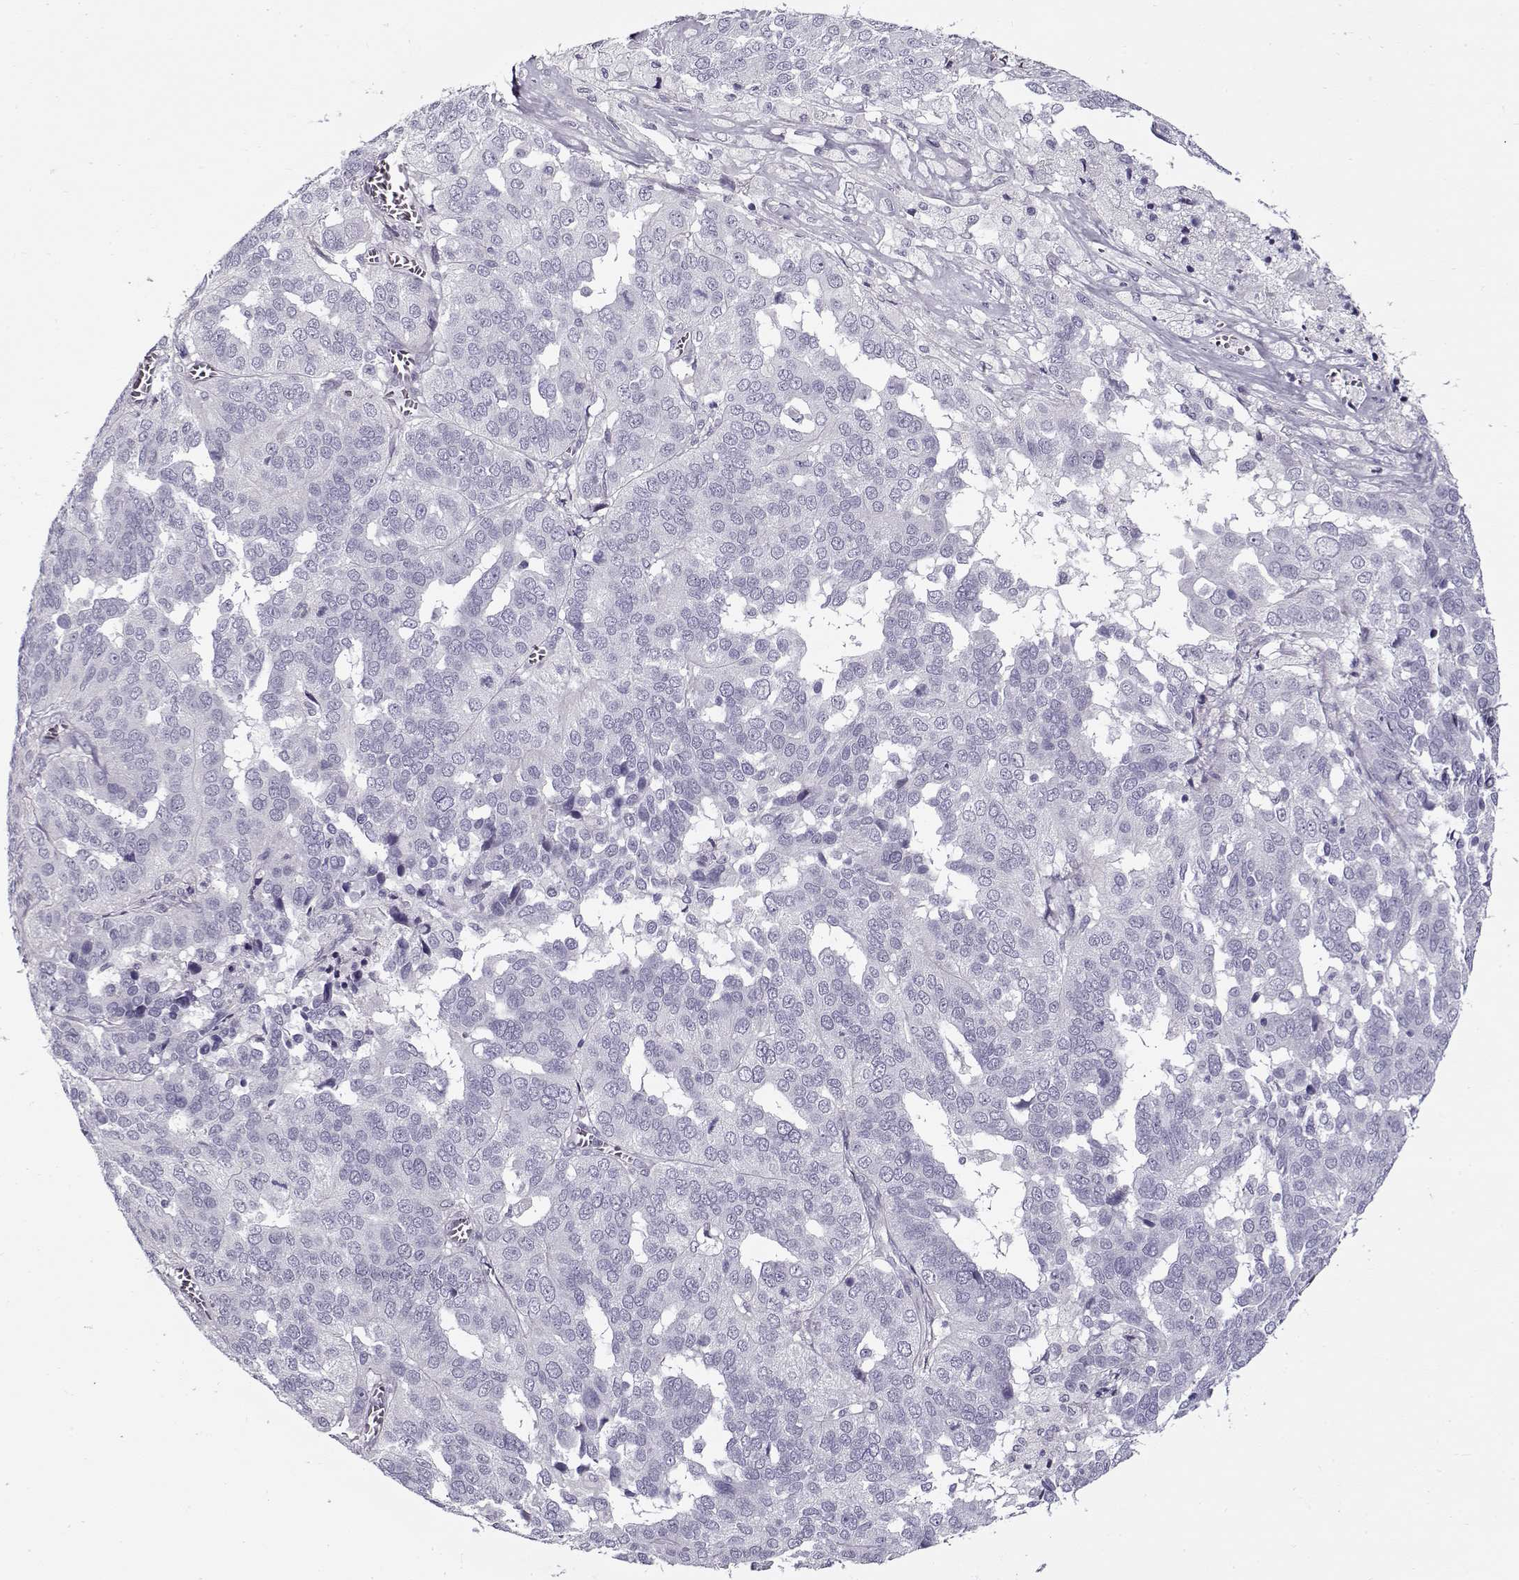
{"staining": {"intensity": "negative", "quantity": "none", "location": "none"}, "tissue": "ovarian cancer", "cell_type": "Tumor cells", "image_type": "cancer", "snomed": [{"axis": "morphology", "description": "Carcinoma, endometroid"}, {"axis": "topography", "description": "Soft tissue"}, {"axis": "topography", "description": "Ovary"}], "caption": "Immunohistochemistry (IHC) of human endometroid carcinoma (ovarian) shows no expression in tumor cells.", "gene": "GAGE2A", "patient": {"sex": "female", "age": 52}}